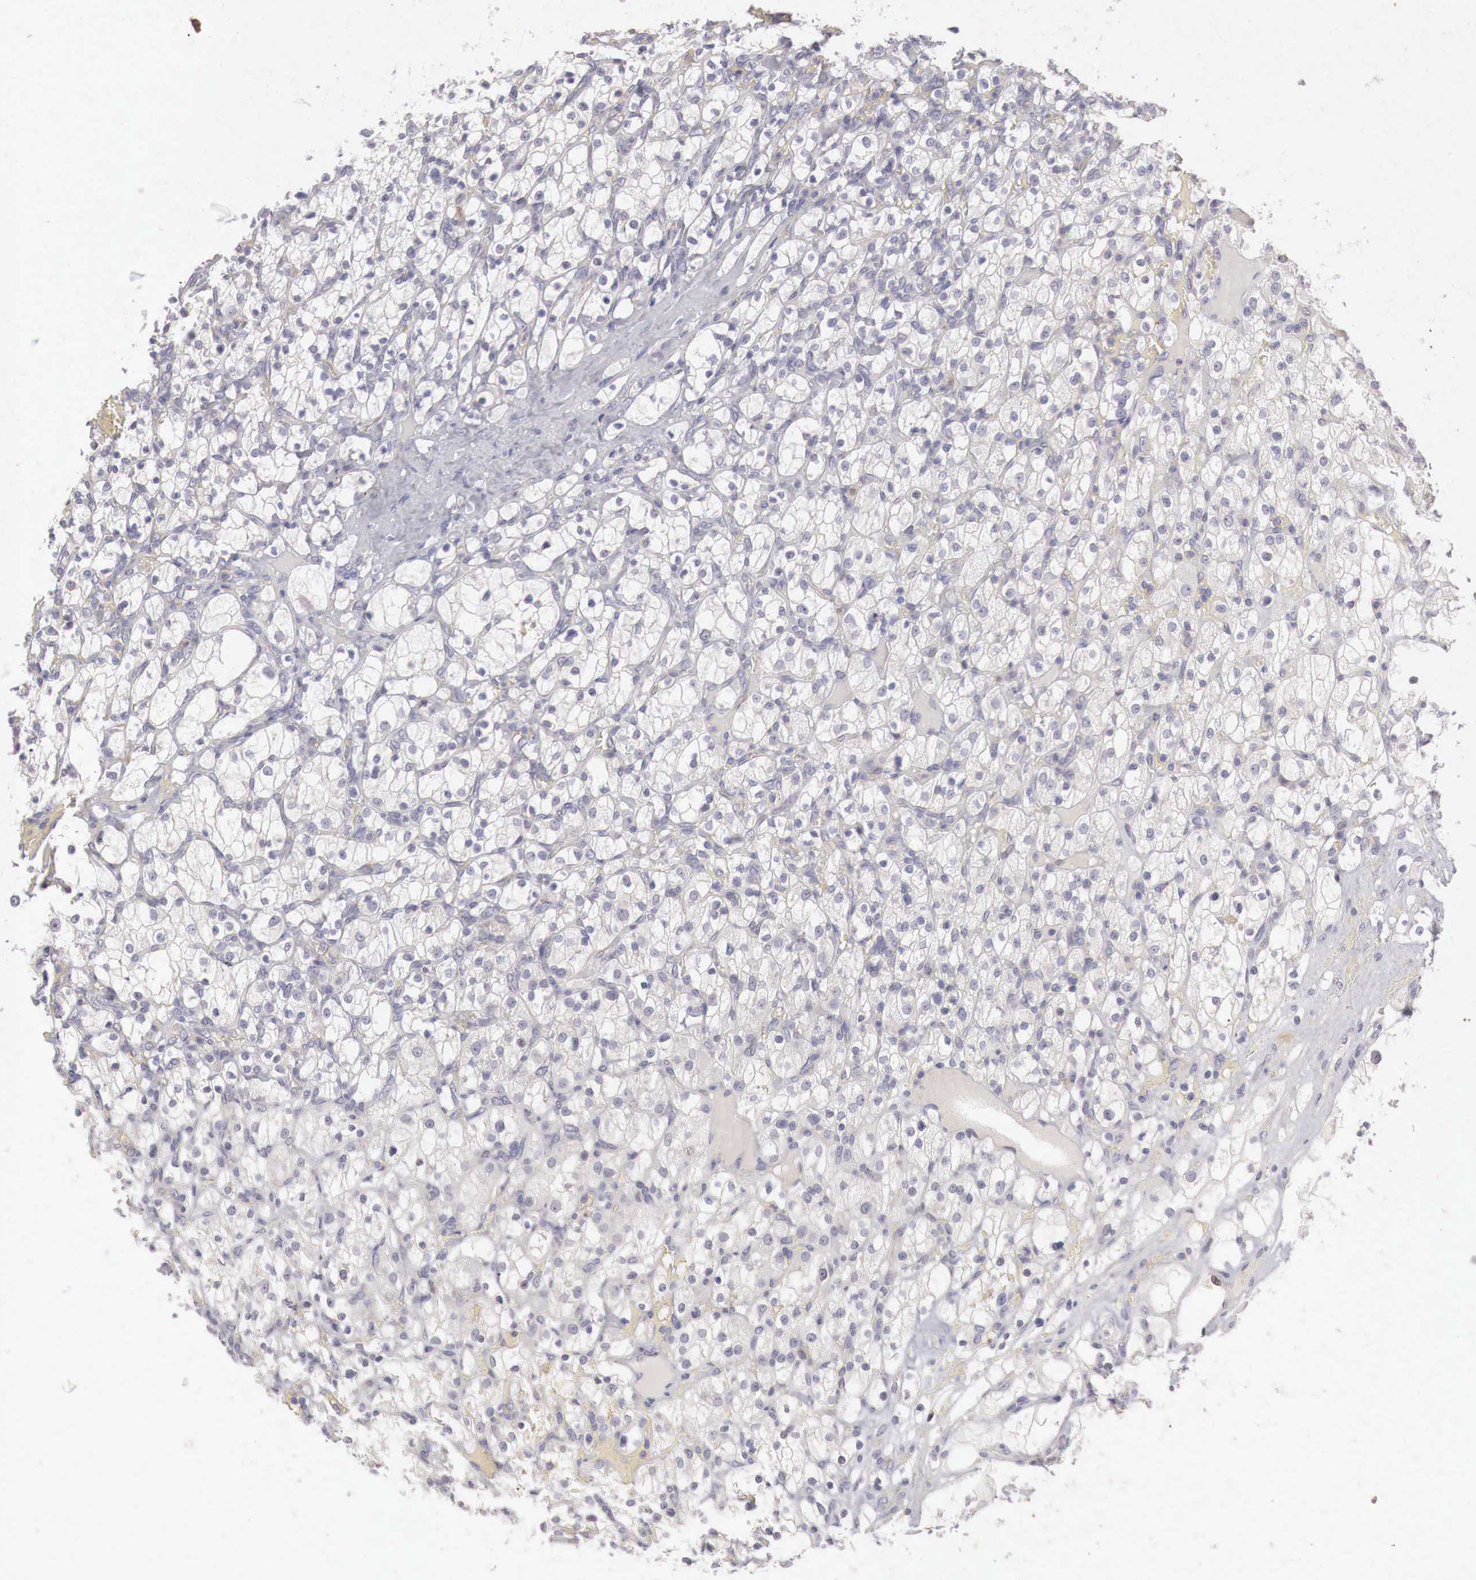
{"staining": {"intensity": "negative", "quantity": "none", "location": "none"}, "tissue": "renal cancer", "cell_type": "Tumor cells", "image_type": "cancer", "snomed": [{"axis": "morphology", "description": "Adenocarcinoma, NOS"}, {"axis": "topography", "description": "Kidney"}], "caption": "The photomicrograph reveals no significant expression in tumor cells of adenocarcinoma (renal).", "gene": "GATA1", "patient": {"sex": "female", "age": 83}}